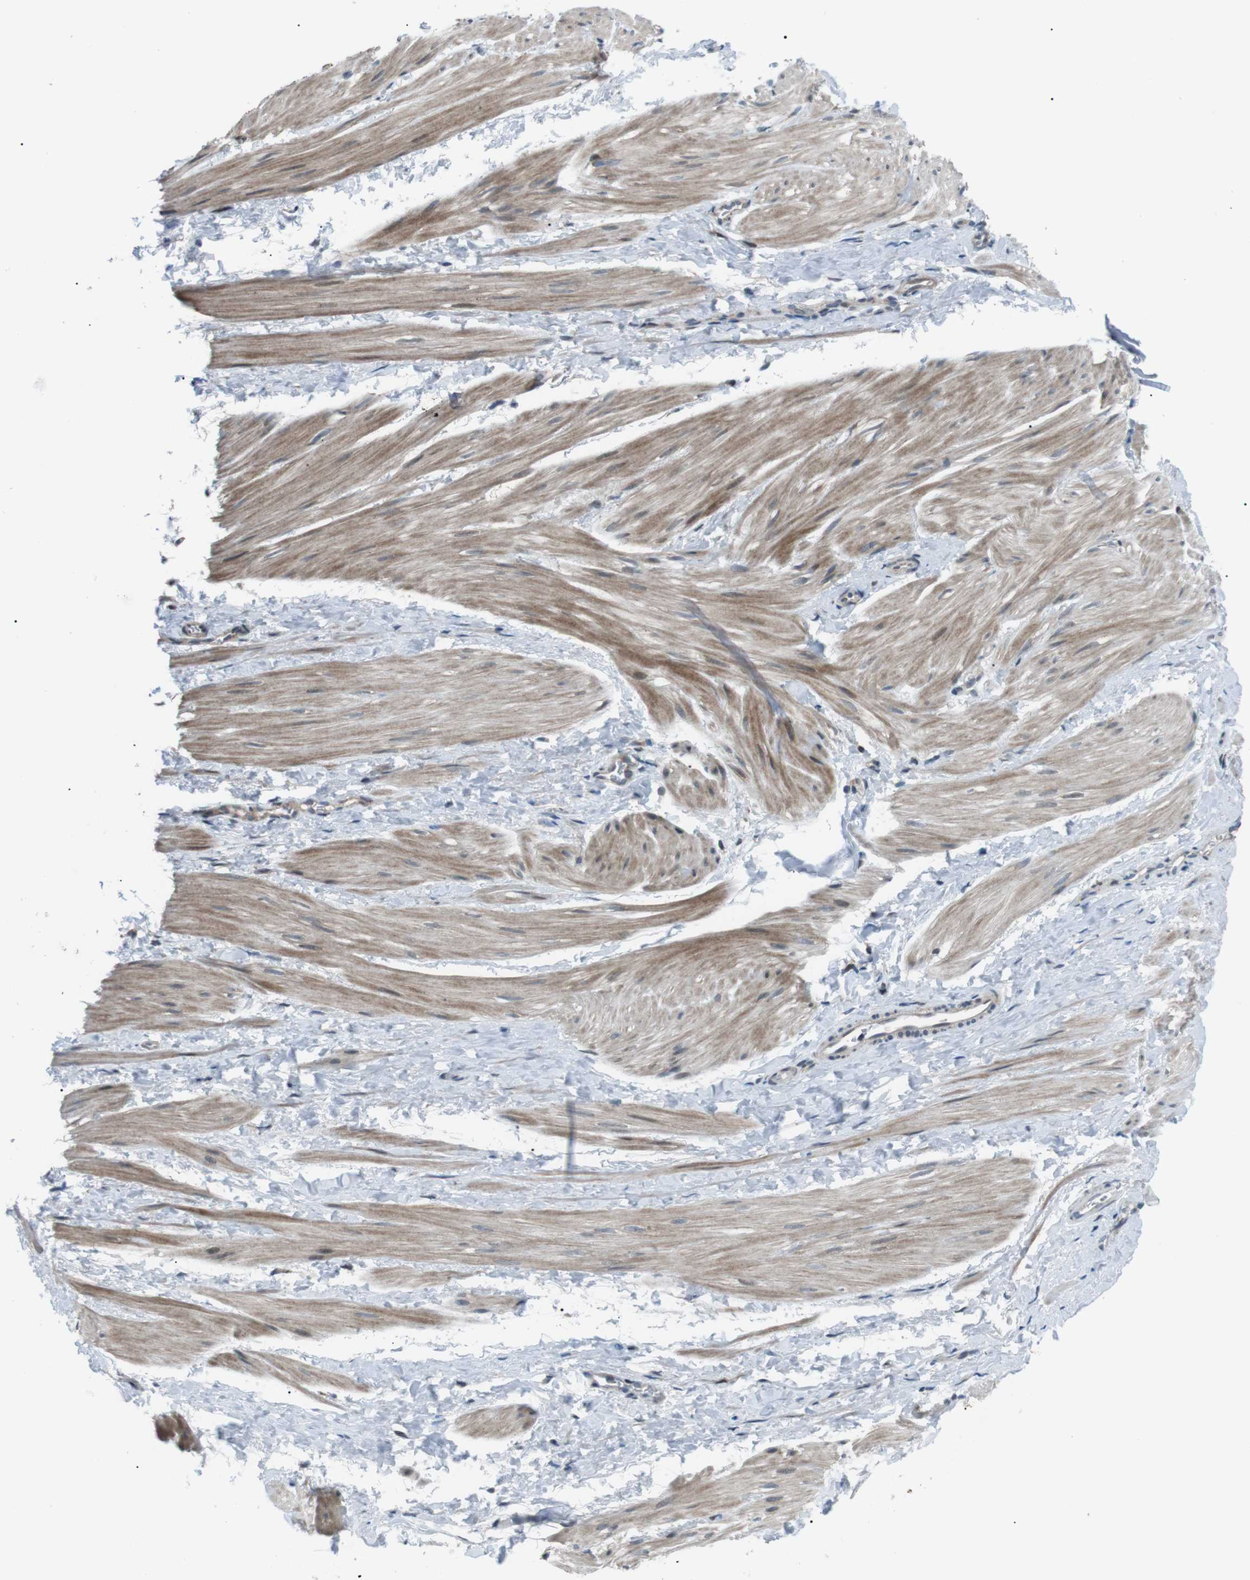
{"staining": {"intensity": "moderate", "quantity": ">75%", "location": "cytoplasmic/membranous"}, "tissue": "smooth muscle", "cell_type": "Smooth muscle cells", "image_type": "normal", "snomed": [{"axis": "morphology", "description": "Normal tissue, NOS"}, {"axis": "topography", "description": "Smooth muscle"}], "caption": "DAB (3,3'-diaminobenzidine) immunohistochemical staining of benign human smooth muscle displays moderate cytoplasmic/membranous protein expression in about >75% of smooth muscle cells.", "gene": "ARID5B", "patient": {"sex": "male", "age": 16}}